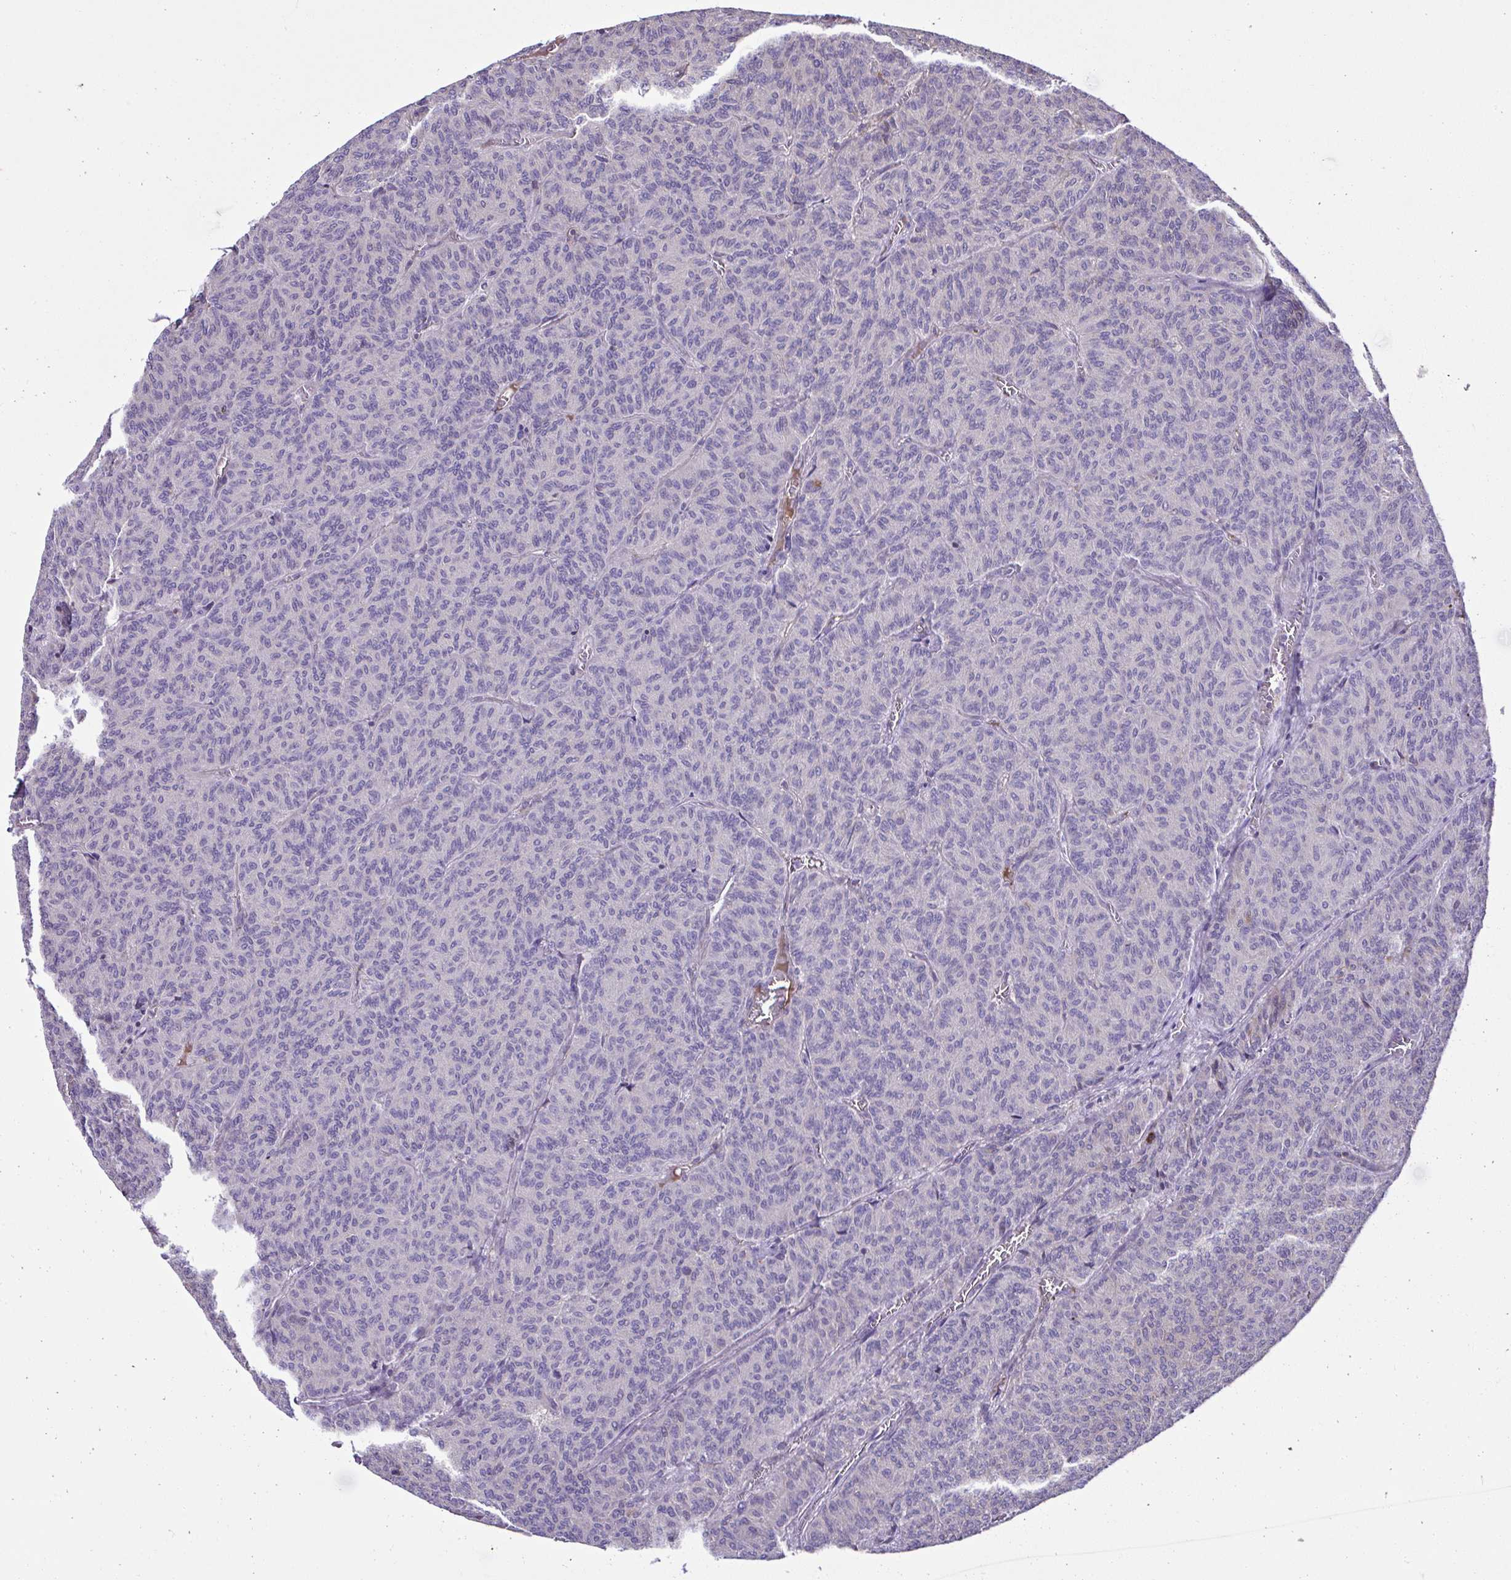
{"staining": {"intensity": "negative", "quantity": "none", "location": "none"}, "tissue": "carcinoid", "cell_type": "Tumor cells", "image_type": "cancer", "snomed": [{"axis": "morphology", "description": "Carcinoid, malignant, NOS"}, {"axis": "topography", "description": "Lung"}], "caption": "Image shows no significant protein staining in tumor cells of carcinoid. (DAB immunohistochemistry (IHC) with hematoxylin counter stain).", "gene": "CCDC85C", "patient": {"sex": "male", "age": 61}}